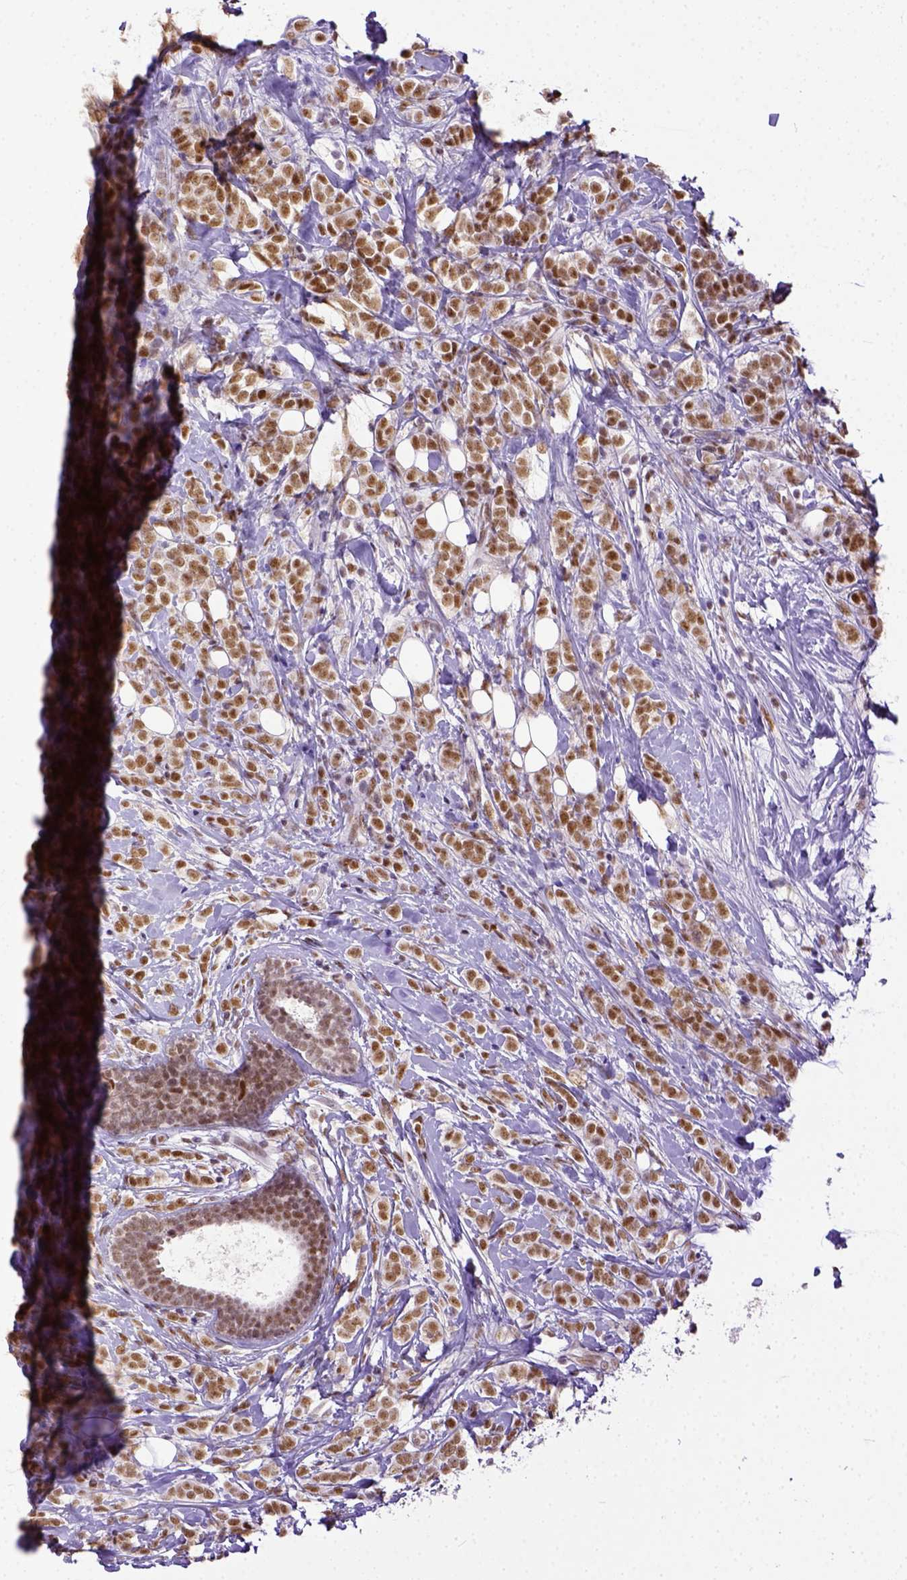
{"staining": {"intensity": "moderate", "quantity": ">75%", "location": "cytoplasmic/membranous"}, "tissue": "breast cancer", "cell_type": "Tumor cells", "image_type": "cancer", "snomed": [{"axis": "morphology", "description": "Lobular carcinoma"}, {"axis": "topography", "description": "Breast"}], "caption": "Lobular carcinoma (breast) tissue shows moderate cytoplasmic/membranous staining in about >75% of tumor cells, visualized by immunohistochemistry.", "gene": "ERCC1", "patient": {"sex": "female", "age": 49}}